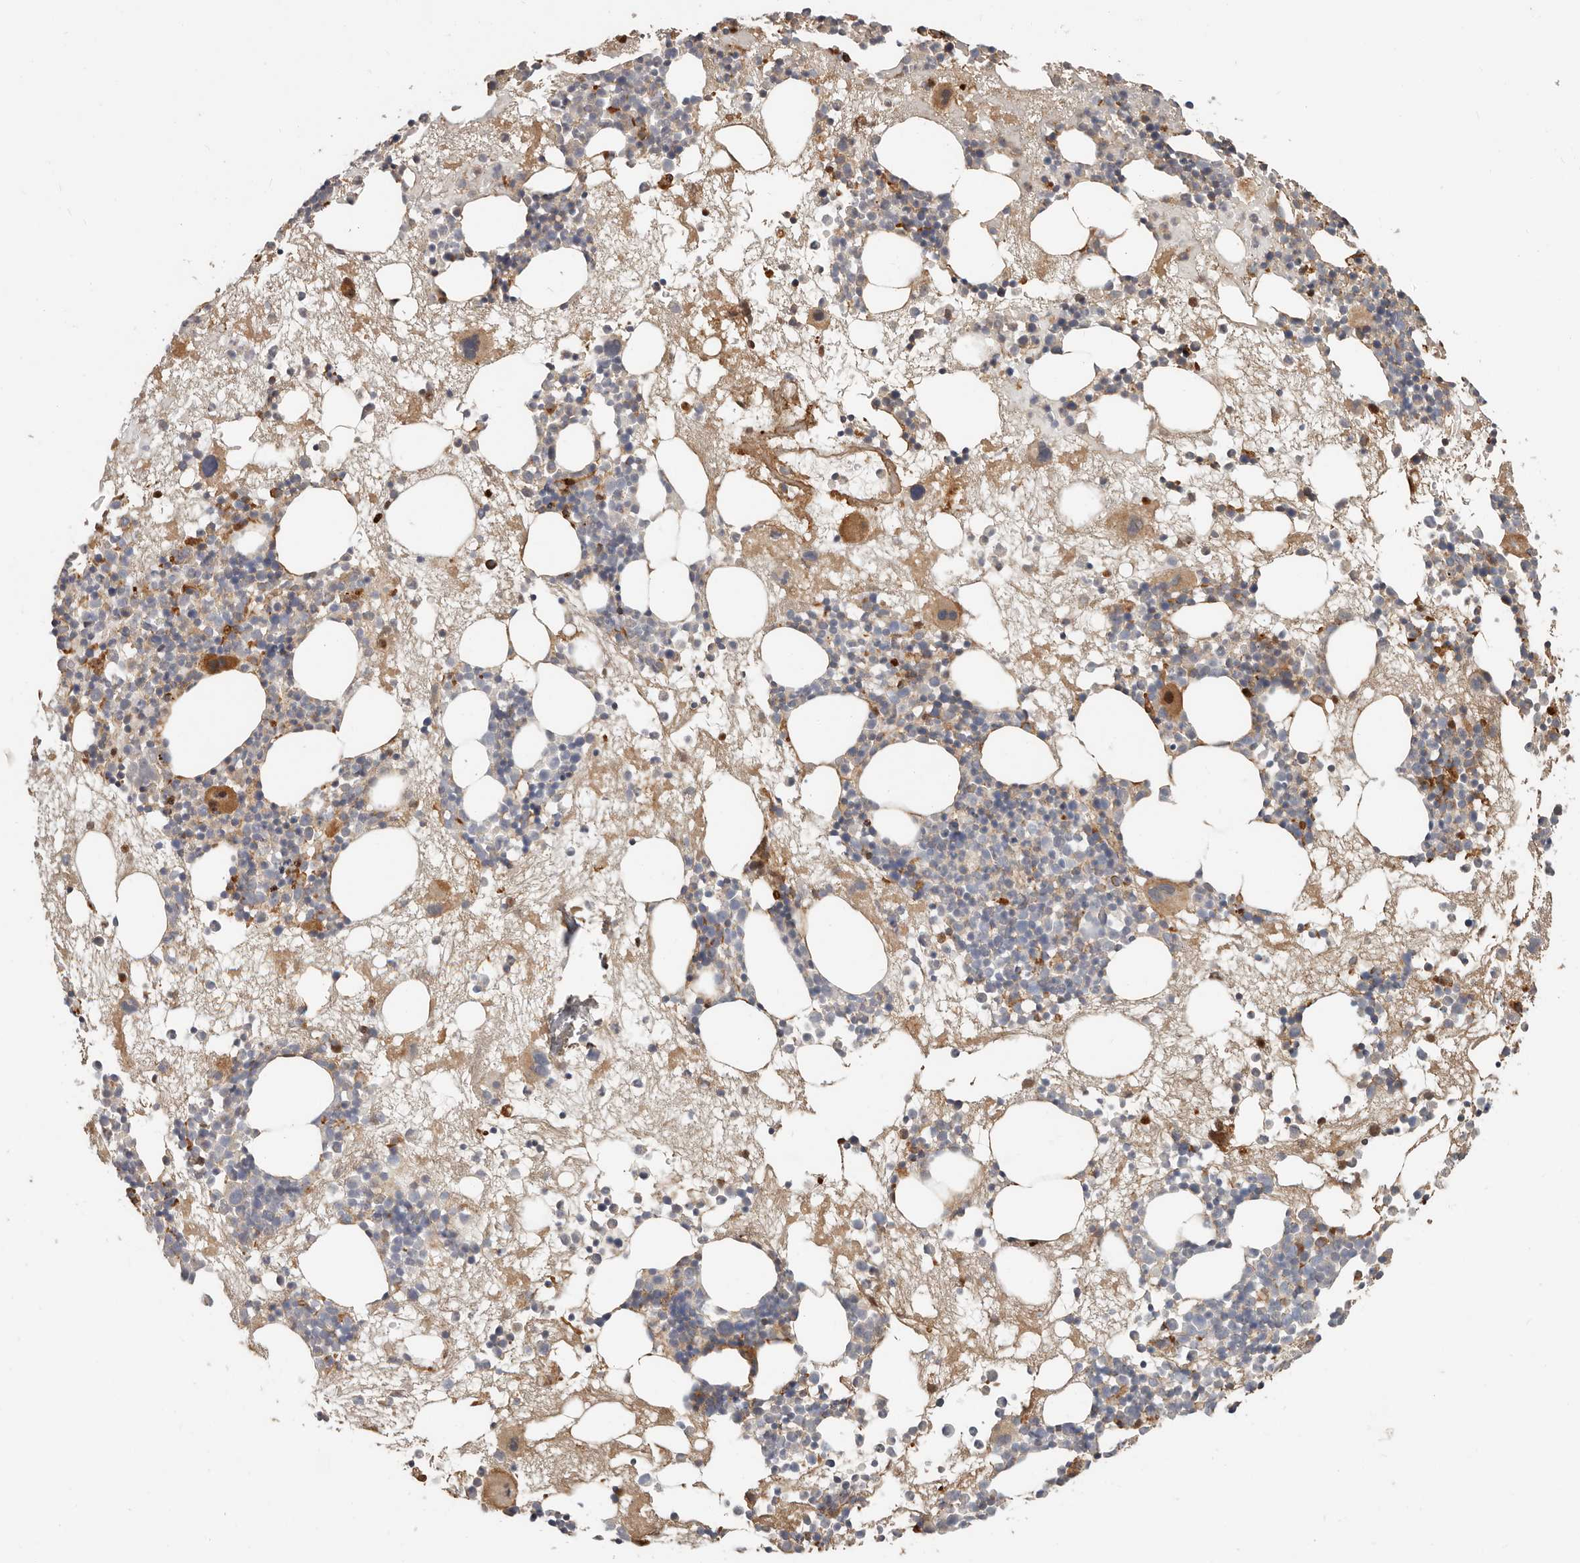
{"staining": {"intensity": "moderate", "quantity": "<25%", "location": "cytoplasmic/membranous"}, "tissue": "bone marrow", "cell_type": "Hematopoietic cells", "image_type": "normal", "snomed": [{"axis": "morphology", "description": "Normal tissue, NOS"}, {"axis": "topography", "description": "Bone marrow"}], "caption": "Bone marrow was stained to show a protein in brown. There is low levels of moderate cytoplasmic/membranous expression in approximately <25% of hematopoietic cells. (DAB (3,3'-diaminobenzidine) = brown stain, brightfield microscopy at high magnification).", "gene": "MTFR2", "patient": {"sex": "male", "age": 50}}